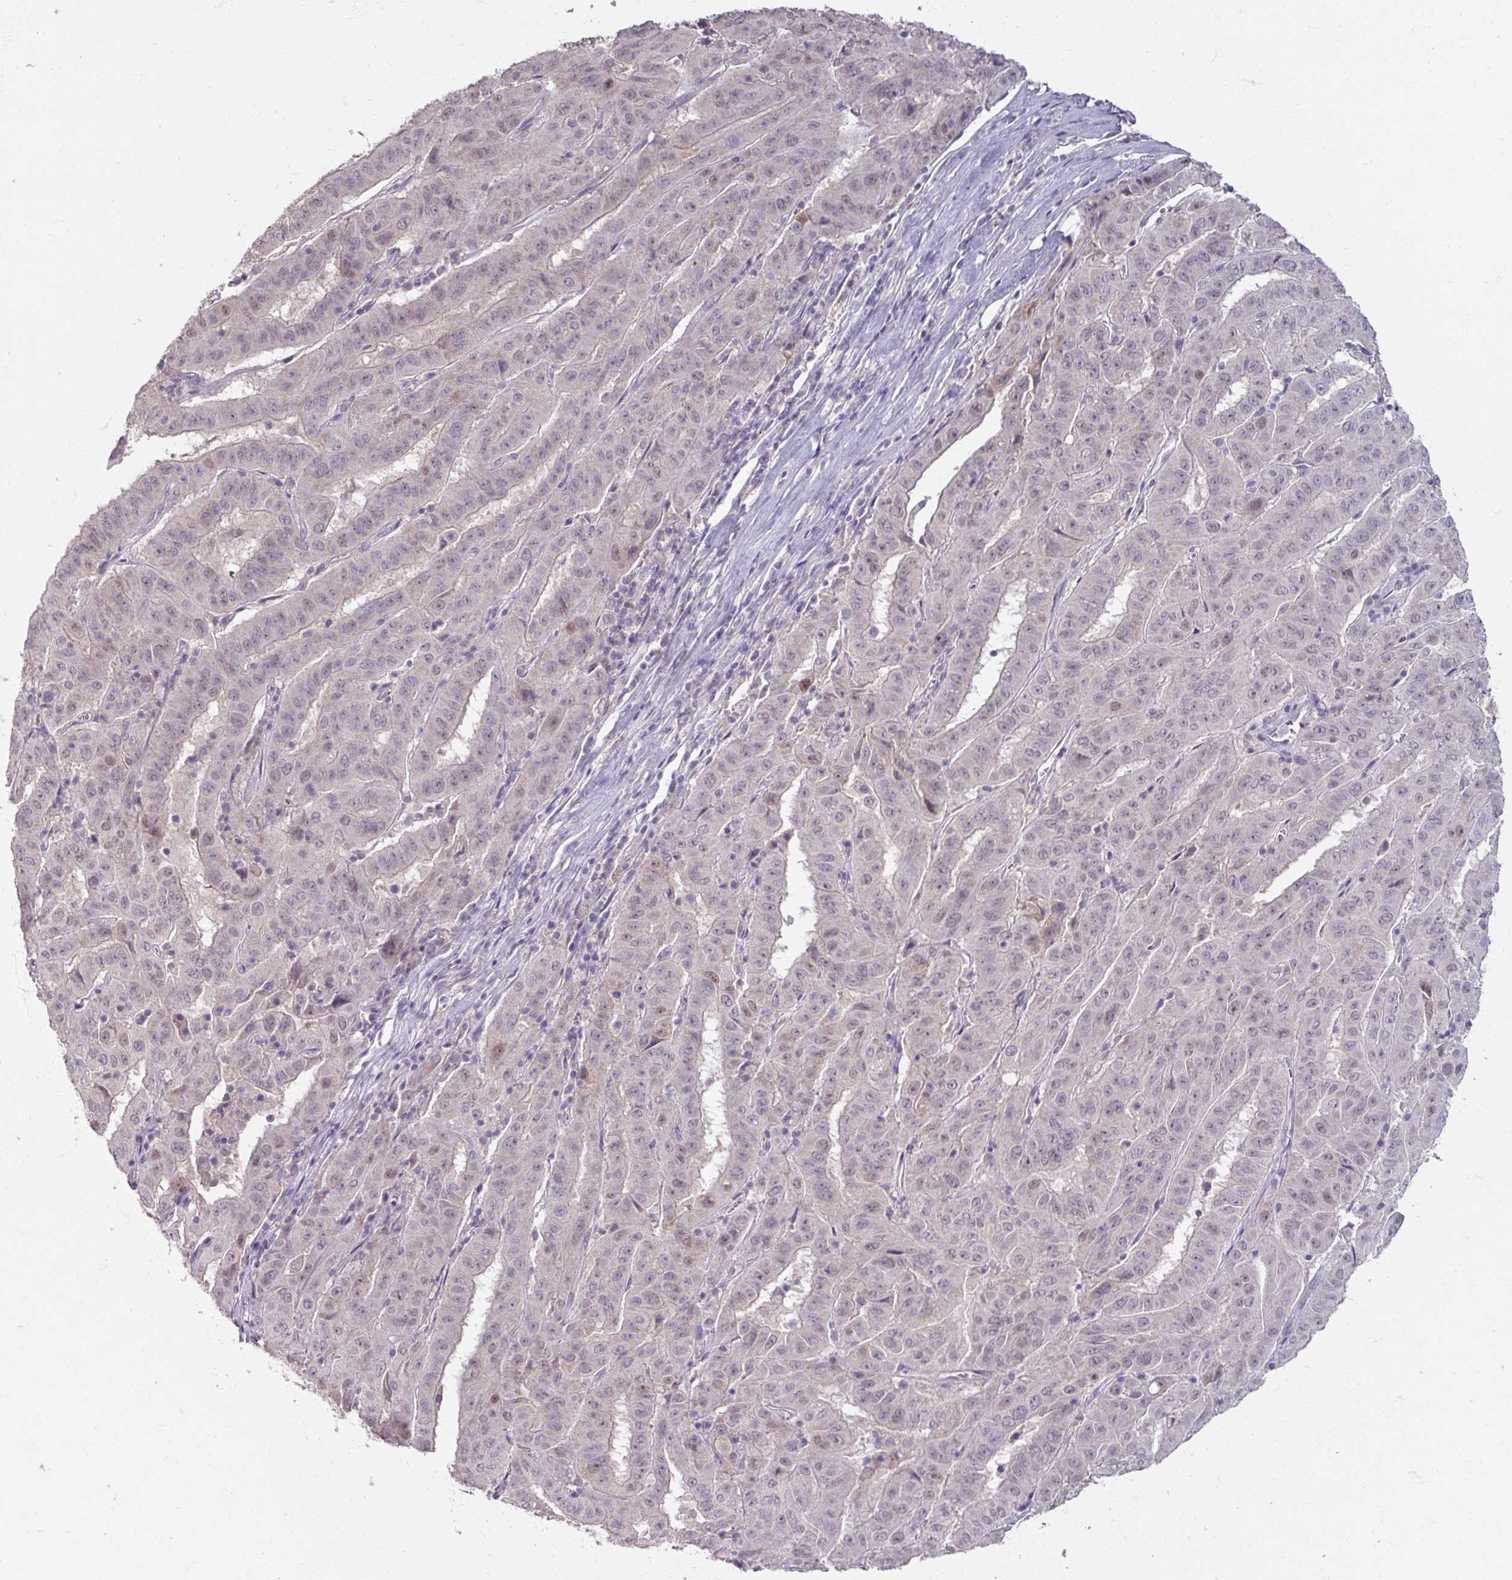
{"staining": {"intensity": "weak", "quantity": "<25%", "location": "nuclear"}, "tissue": "pancreatic cancer", "cell_type": "Tumor cells", "image_type": "cancer", "snomed": [{"axis": "morphology", "description": "Adenocarcinoma, NOS"}, {"axis": "topography", "description": "Pancreas"}], "caption": "DAB (3,3'-diaminobenzidine) immunohistochemical staining of adenocarcinoma (pancreatic) reveals no significant positivity in tumor cells.", "gene": "SOX11", "patient": {"sex": "male", "age": 63}}